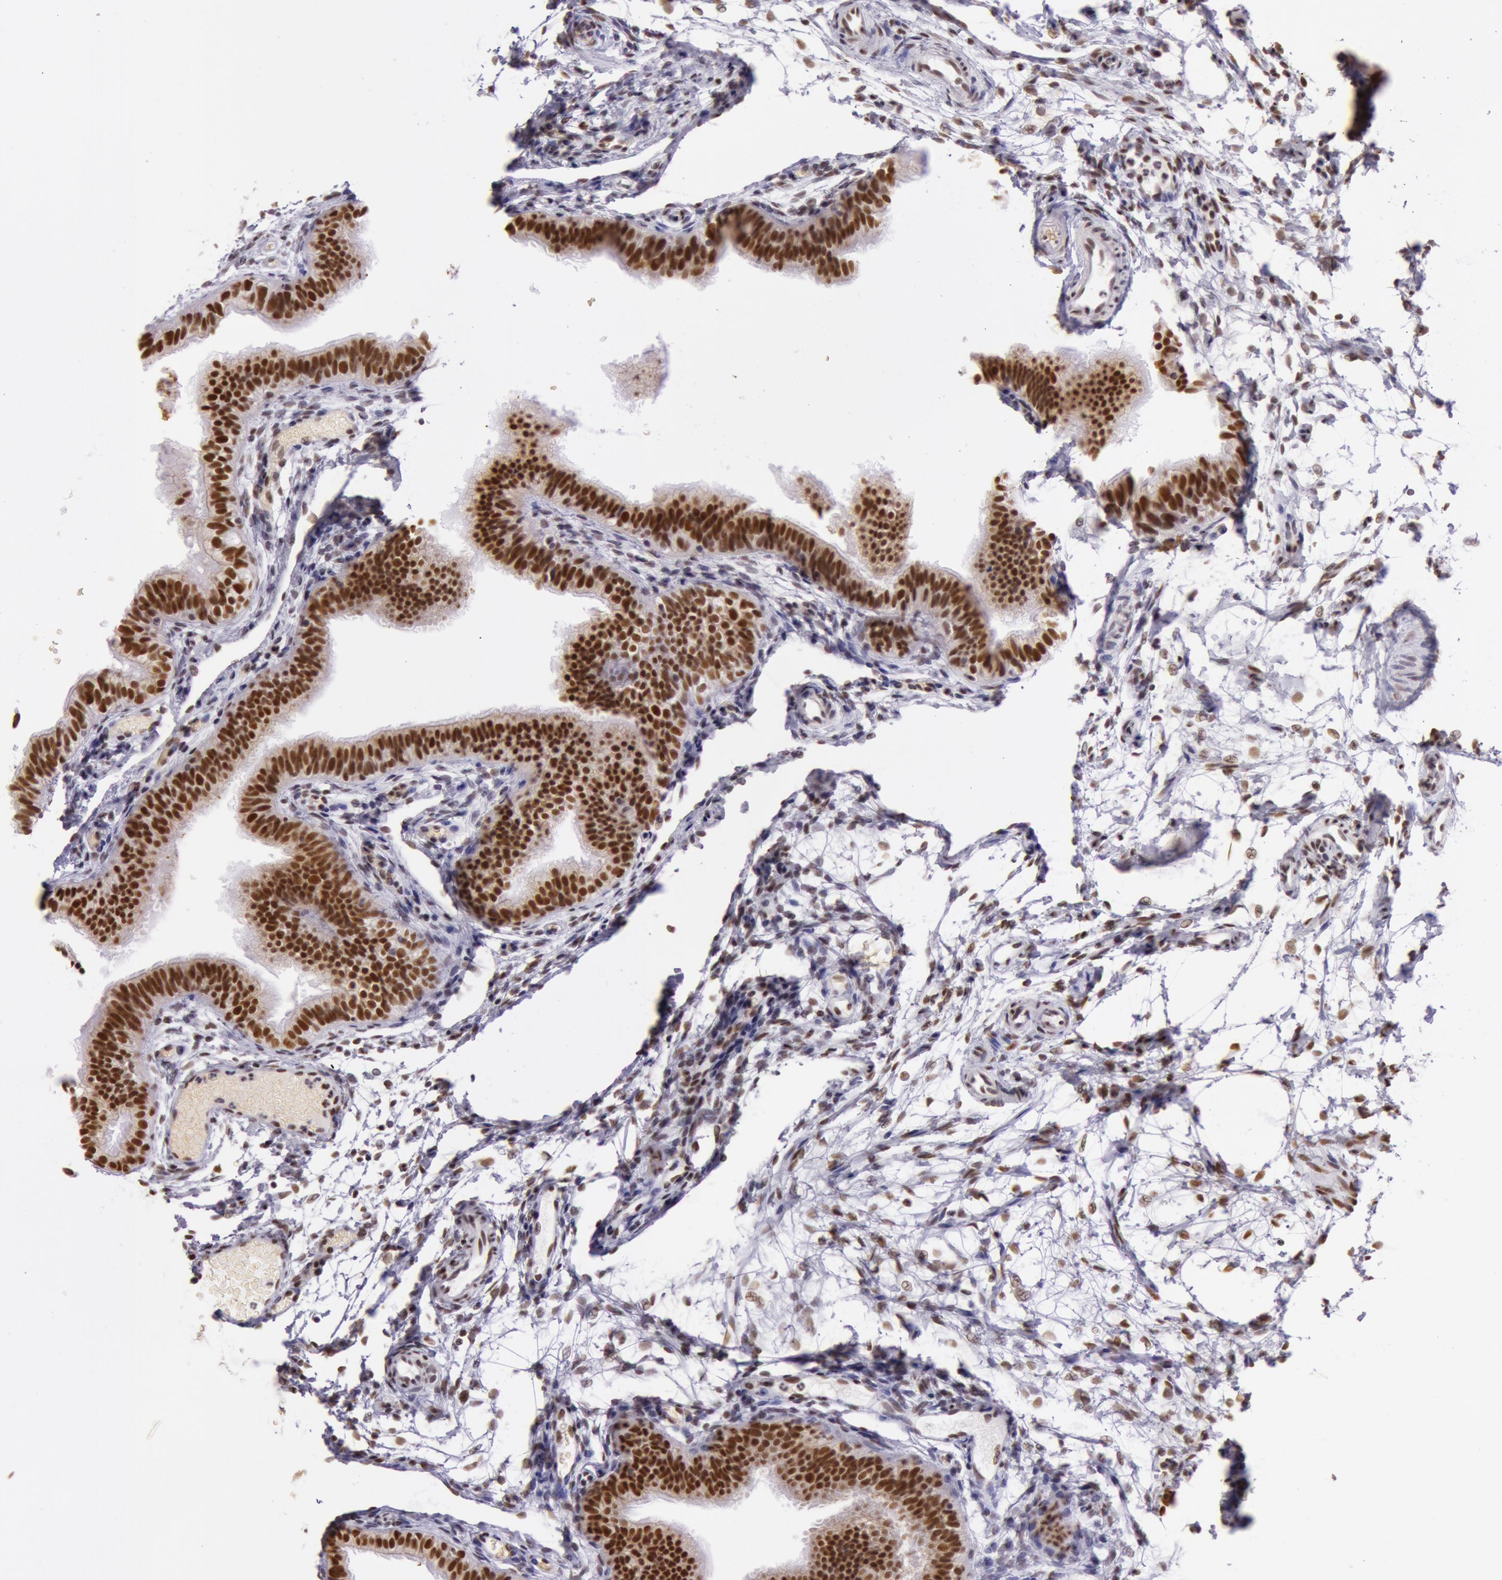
{"staining": {"intensity": "moderate", "quantity": ">75%", "location": "nuclear"}, "tissue": "fallopian tube", "cell_type": "Glandular cells", "image_type": "normal", "snomed": [{"axis": "morphology", "description": "Normal tissue, NOS"}, {"axis": "morphology", "description": "Dermoid, NOS"}, {"axis": "topography", "description": "Fallopian tube"}], "caption": "High-power microscopy captured an immunohistochemistry (IHC) photomicrograph of unremarkable fallopian tube, revealing moderate nuclear positivity in about >75% of glandular cells. (brown staining indicates protein expression, while blue staining denotes nuclei).", "gene": "NBN", "patient": {"sex": "female", "age": 33}}